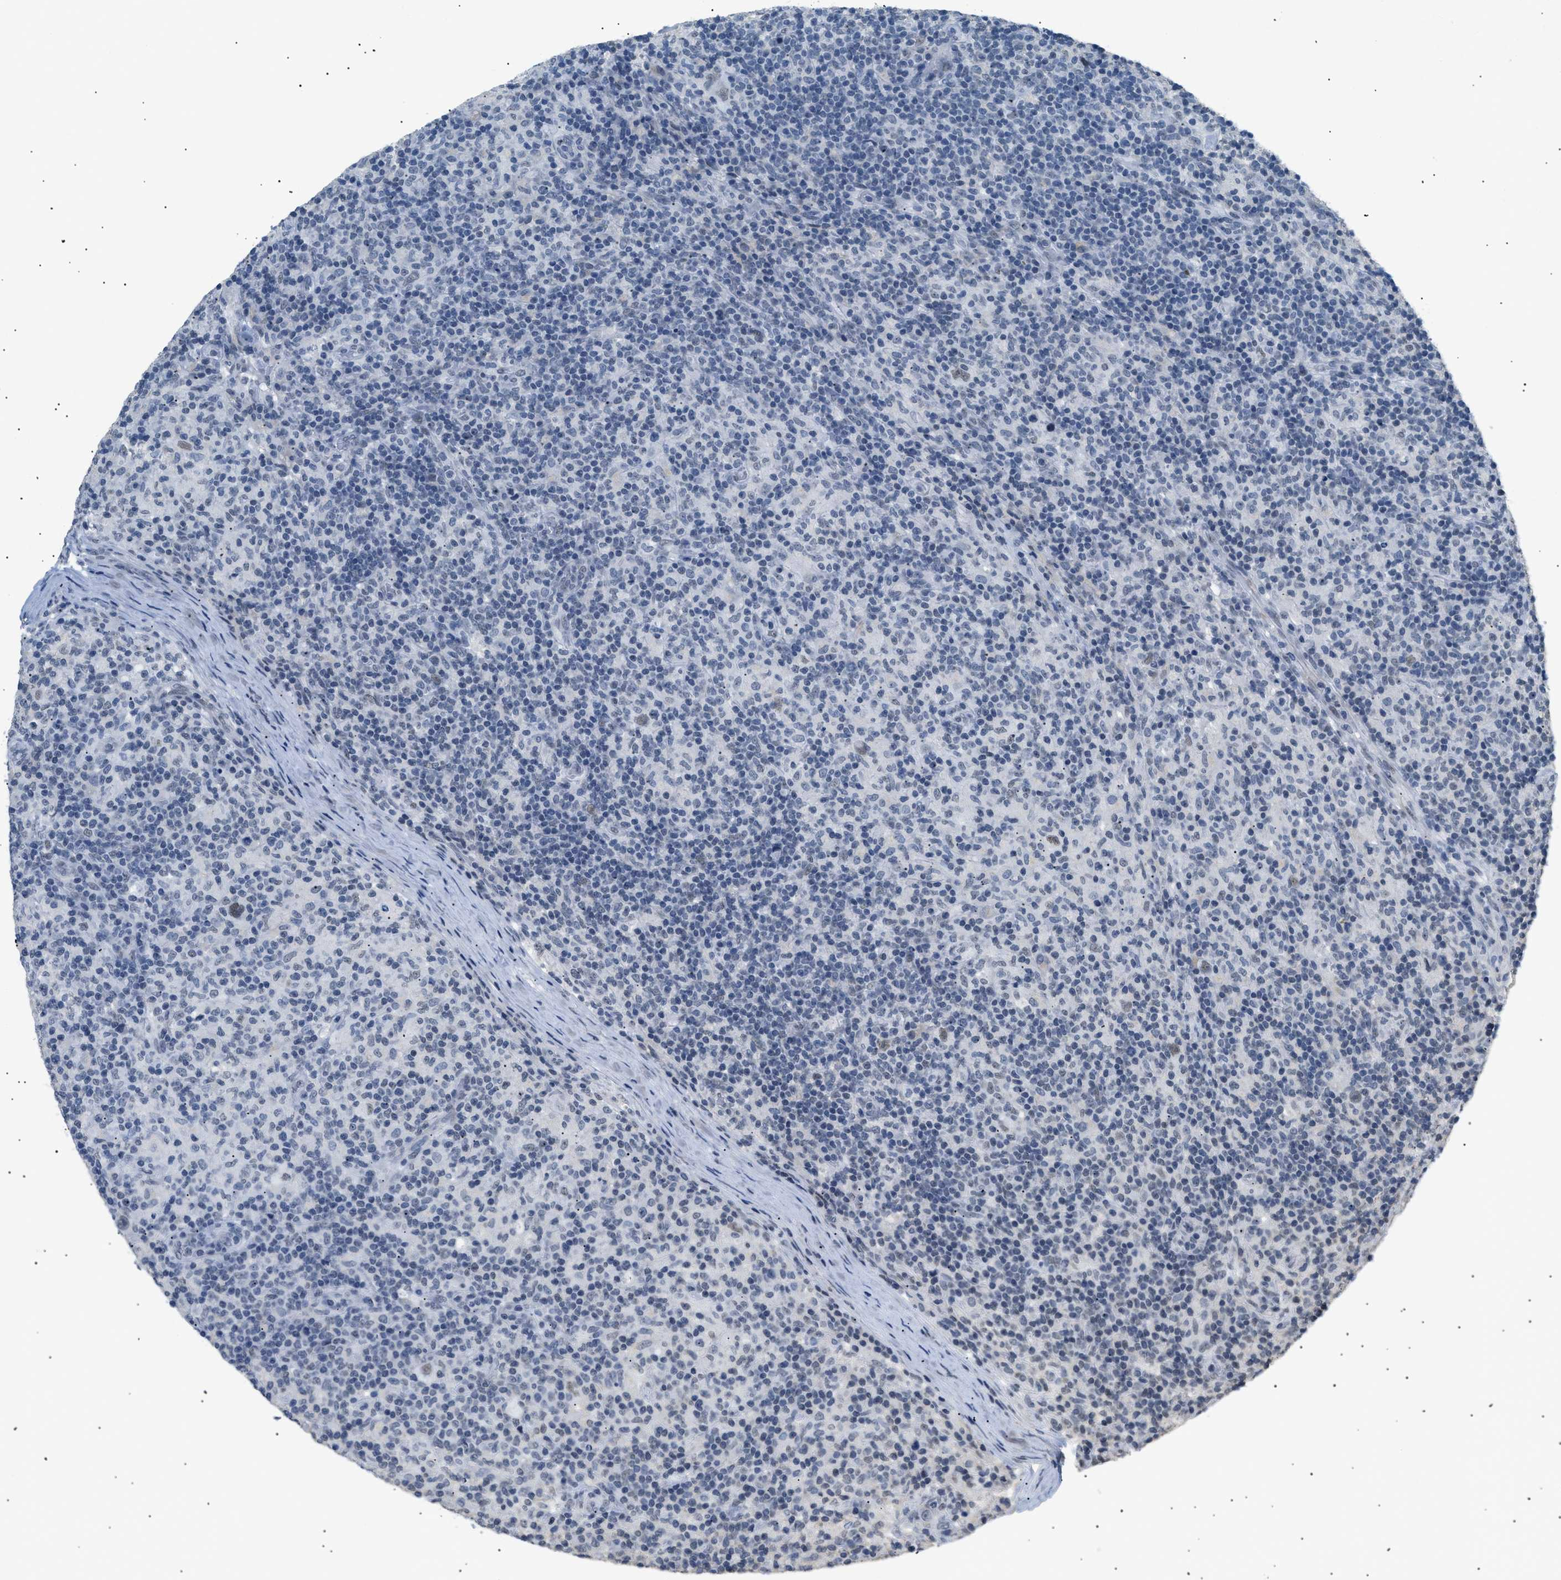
{"staining": {"intensity": "weak", "quantity": "<25%", "location": "nuclear"}, "tissue": "lymphoma", "cell_type": "Tumor cells", "image_type": "cancer", "snomed": [{"axis": "morphology", "description": "Hodgkin's disease, NOS"}, {"axis": "topography", "description": "Lymph node"}], "caption": "This is an immunohistochemistry (IHC) micrograph of lymphoma. There is no expression in tumor cells.", "gene": "KCNC3", "patient": {"sex": "male", "age": 70}}